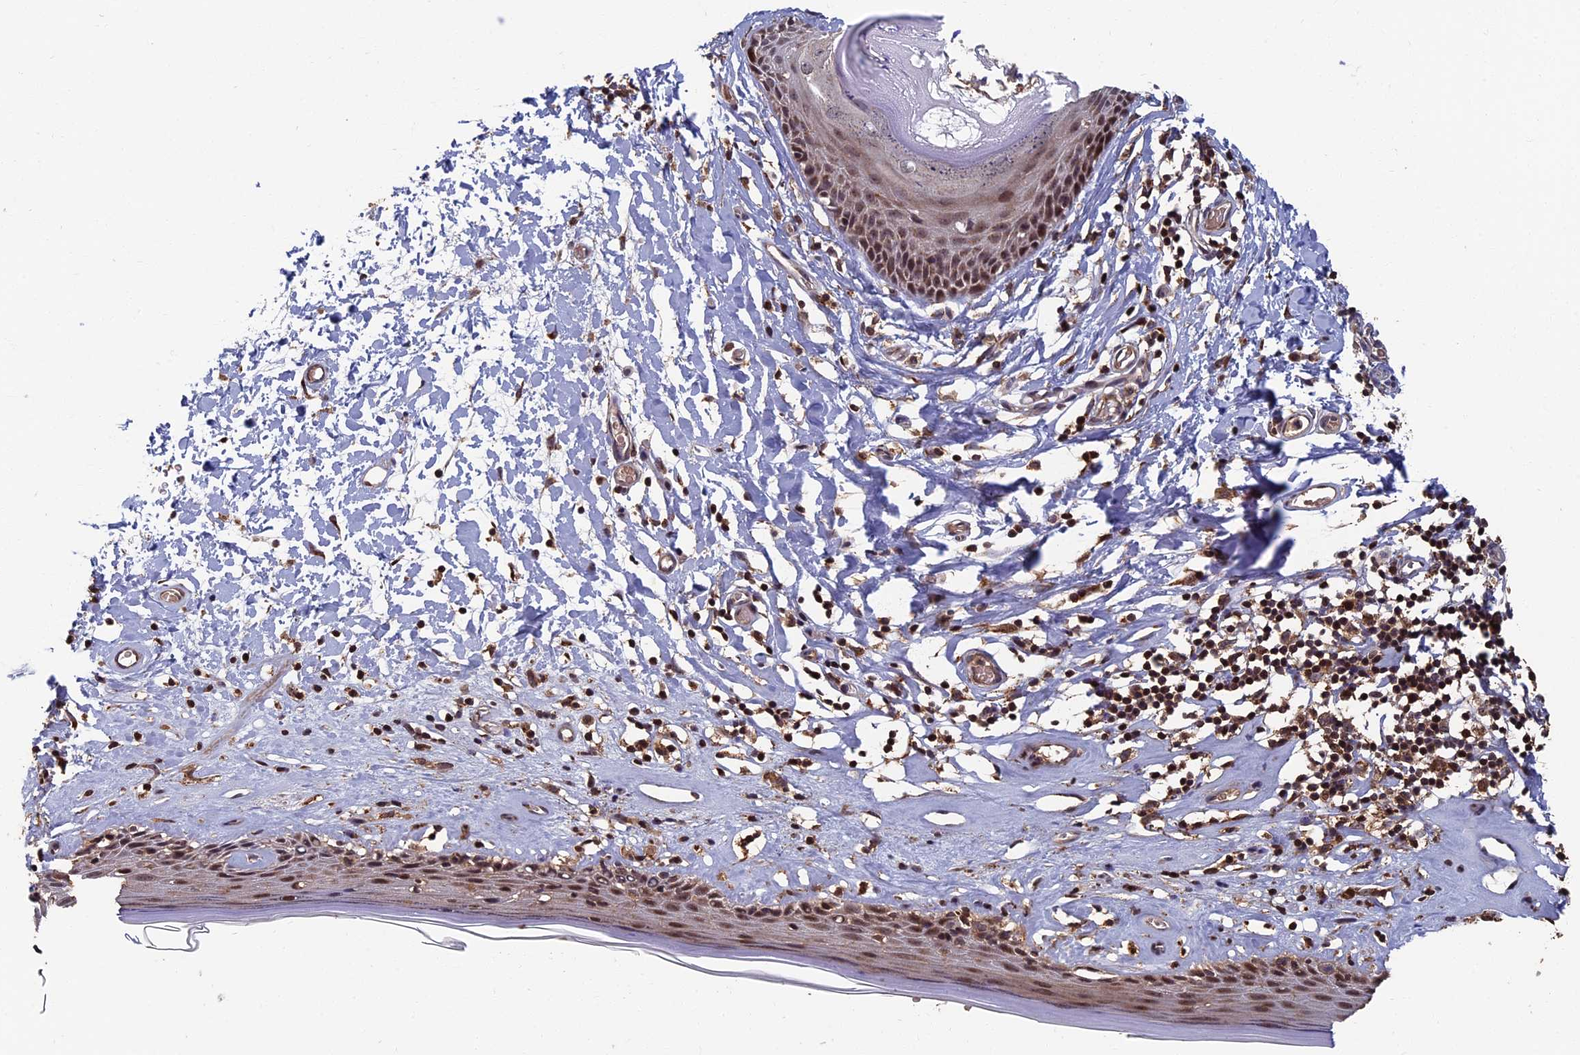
{"staining": {"intensity": "moderate", "quantity": ">75%", "location": "nuclear"}, "tissue": "skin", "cell_type": "Epidermal cells", "image_type": "normal", "snomed": [{"axis": "morphology", "description": "Normal tissue, NOS"}, {"axis": "topography", "description": "Adipose tissue"}, {"axis": "topography", "description": "Vascular tissue"}, {"axis": "topography", "description": "Vulva"}, {"axis": "topography", "description": "Peripheral nerve tissue"}], "caption": "Immunohistochemical staining of benign human skin exhibits moderate nuclear protein staining in approximately >75% of epidermal cells.", "gene": "RASGRF1", "patient": {"sex": "female", "age": 86}}